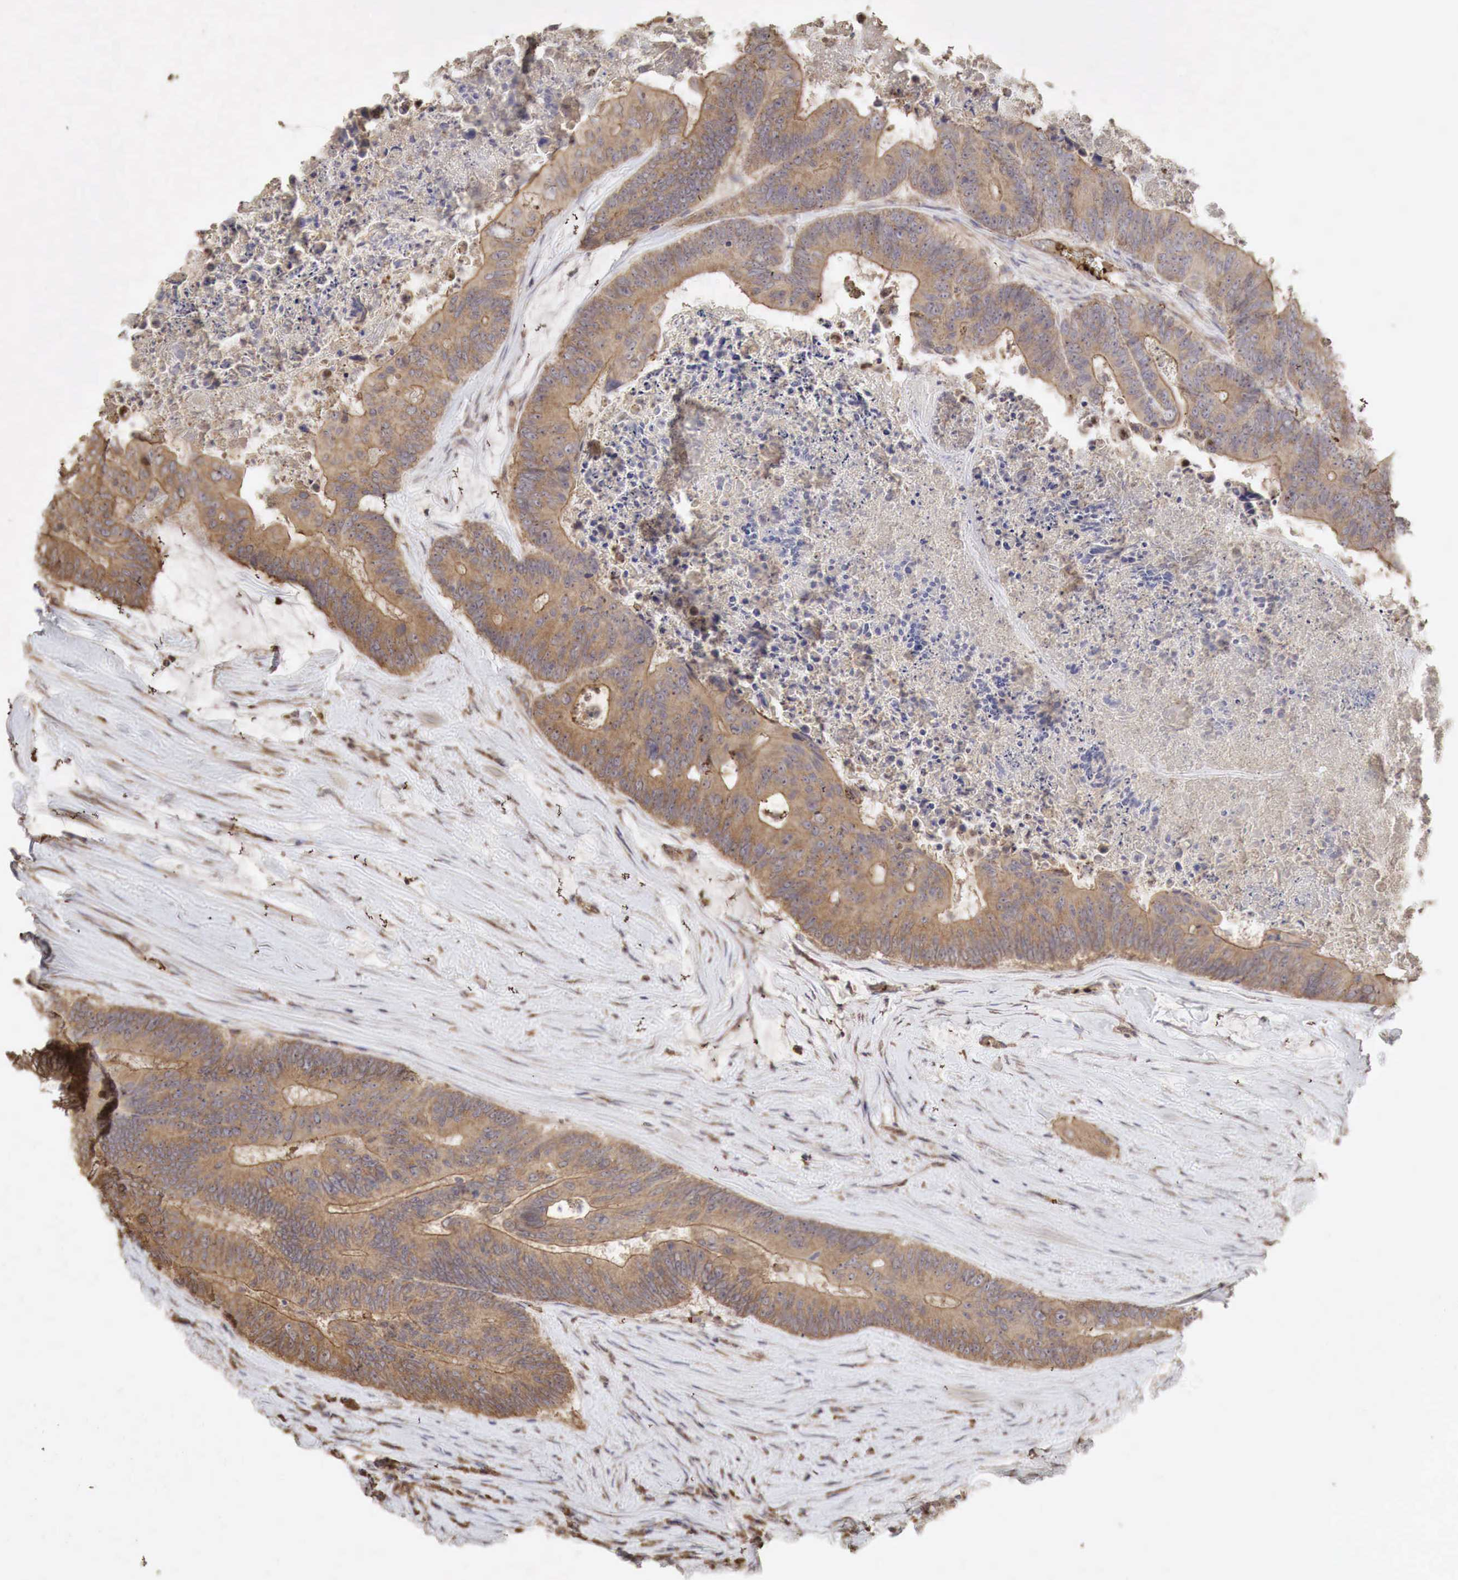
{"staining": {"intensity": "weak", "quantity": ">75%", "location": "cytoplasmic/membranous"}, "tissue": "colorectal cancer", "cell_type": "Tumor cells", "image_type": "cancer", "snomed": [{"axis": "morphology", "description": "Adenocarcinoma, NOS"}, {"axis": "topography", "description": "Colon"}], "caption": "This histopathology image demonstrates colorectal cancer (adenocarcinoma) stained with immunohistochemistry (IHC) to label a protein in brown. The cytoplasmic/membranous of tumor cells show weak positivity for the protein. Nuclei are counter-stained blue.", "gene": "PABPC5", "patient": {"sex": "male", "age": 65}}